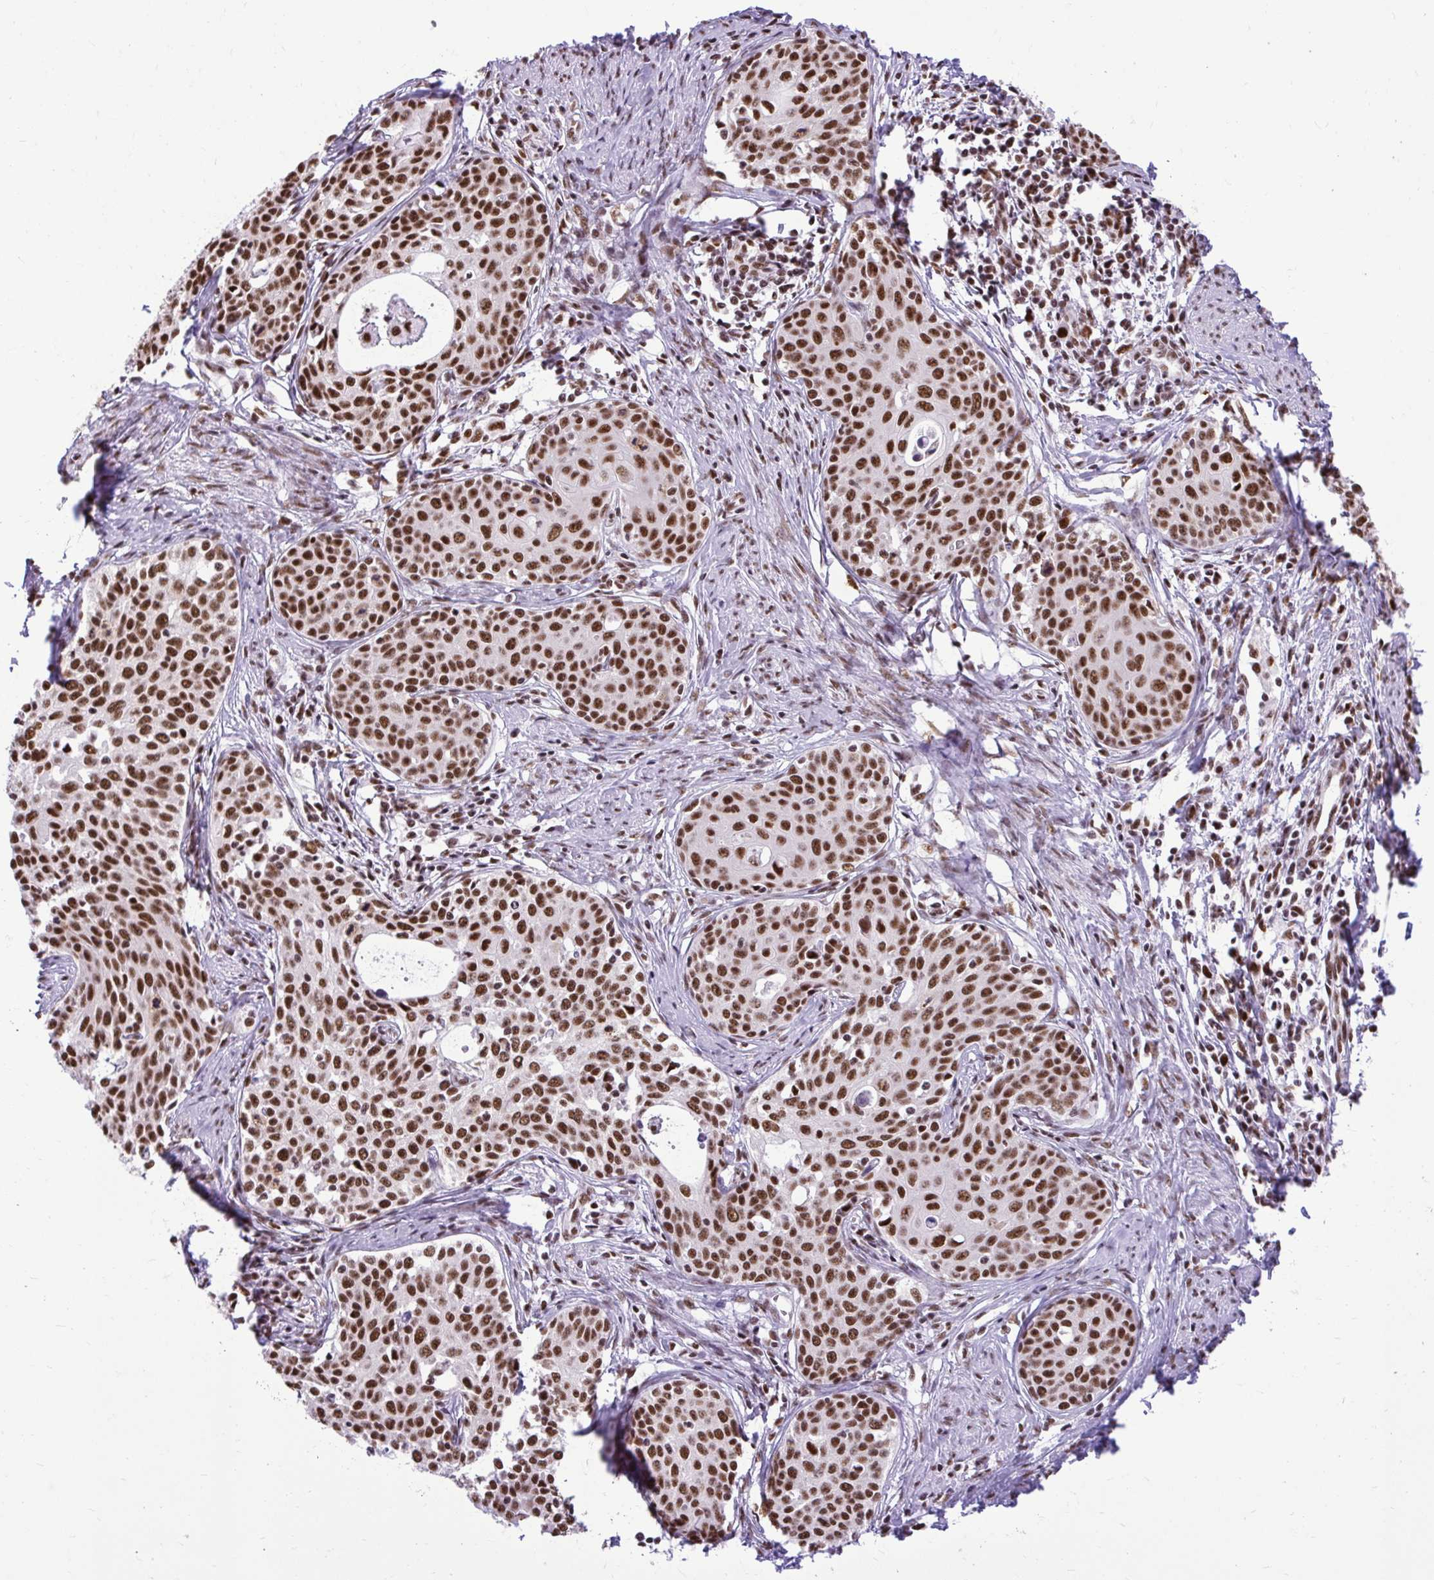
{"staining": {"intensity": "strong", "quantity": ">75%", "location": "nuclear"}, "tissue": "cervical cancer", "cell_type": "Tumor cells", "image_type": "cancer", "snomed": [{"axis": "morphology", "description": "Squamous cell carcinoma, NOS"}, {"axis": "morphology", "description": "Adenocarcinoma, NOS"}, {"axis": "topography", "description": "Cervix"}], "caption": "Tumor cells reveal high levels of strong nuclear expression in approximately >75% of cells in cervical squamous cell carcinoma.", "gene": "PRPF19", "patient": {"sex": "female", "age": 52}}